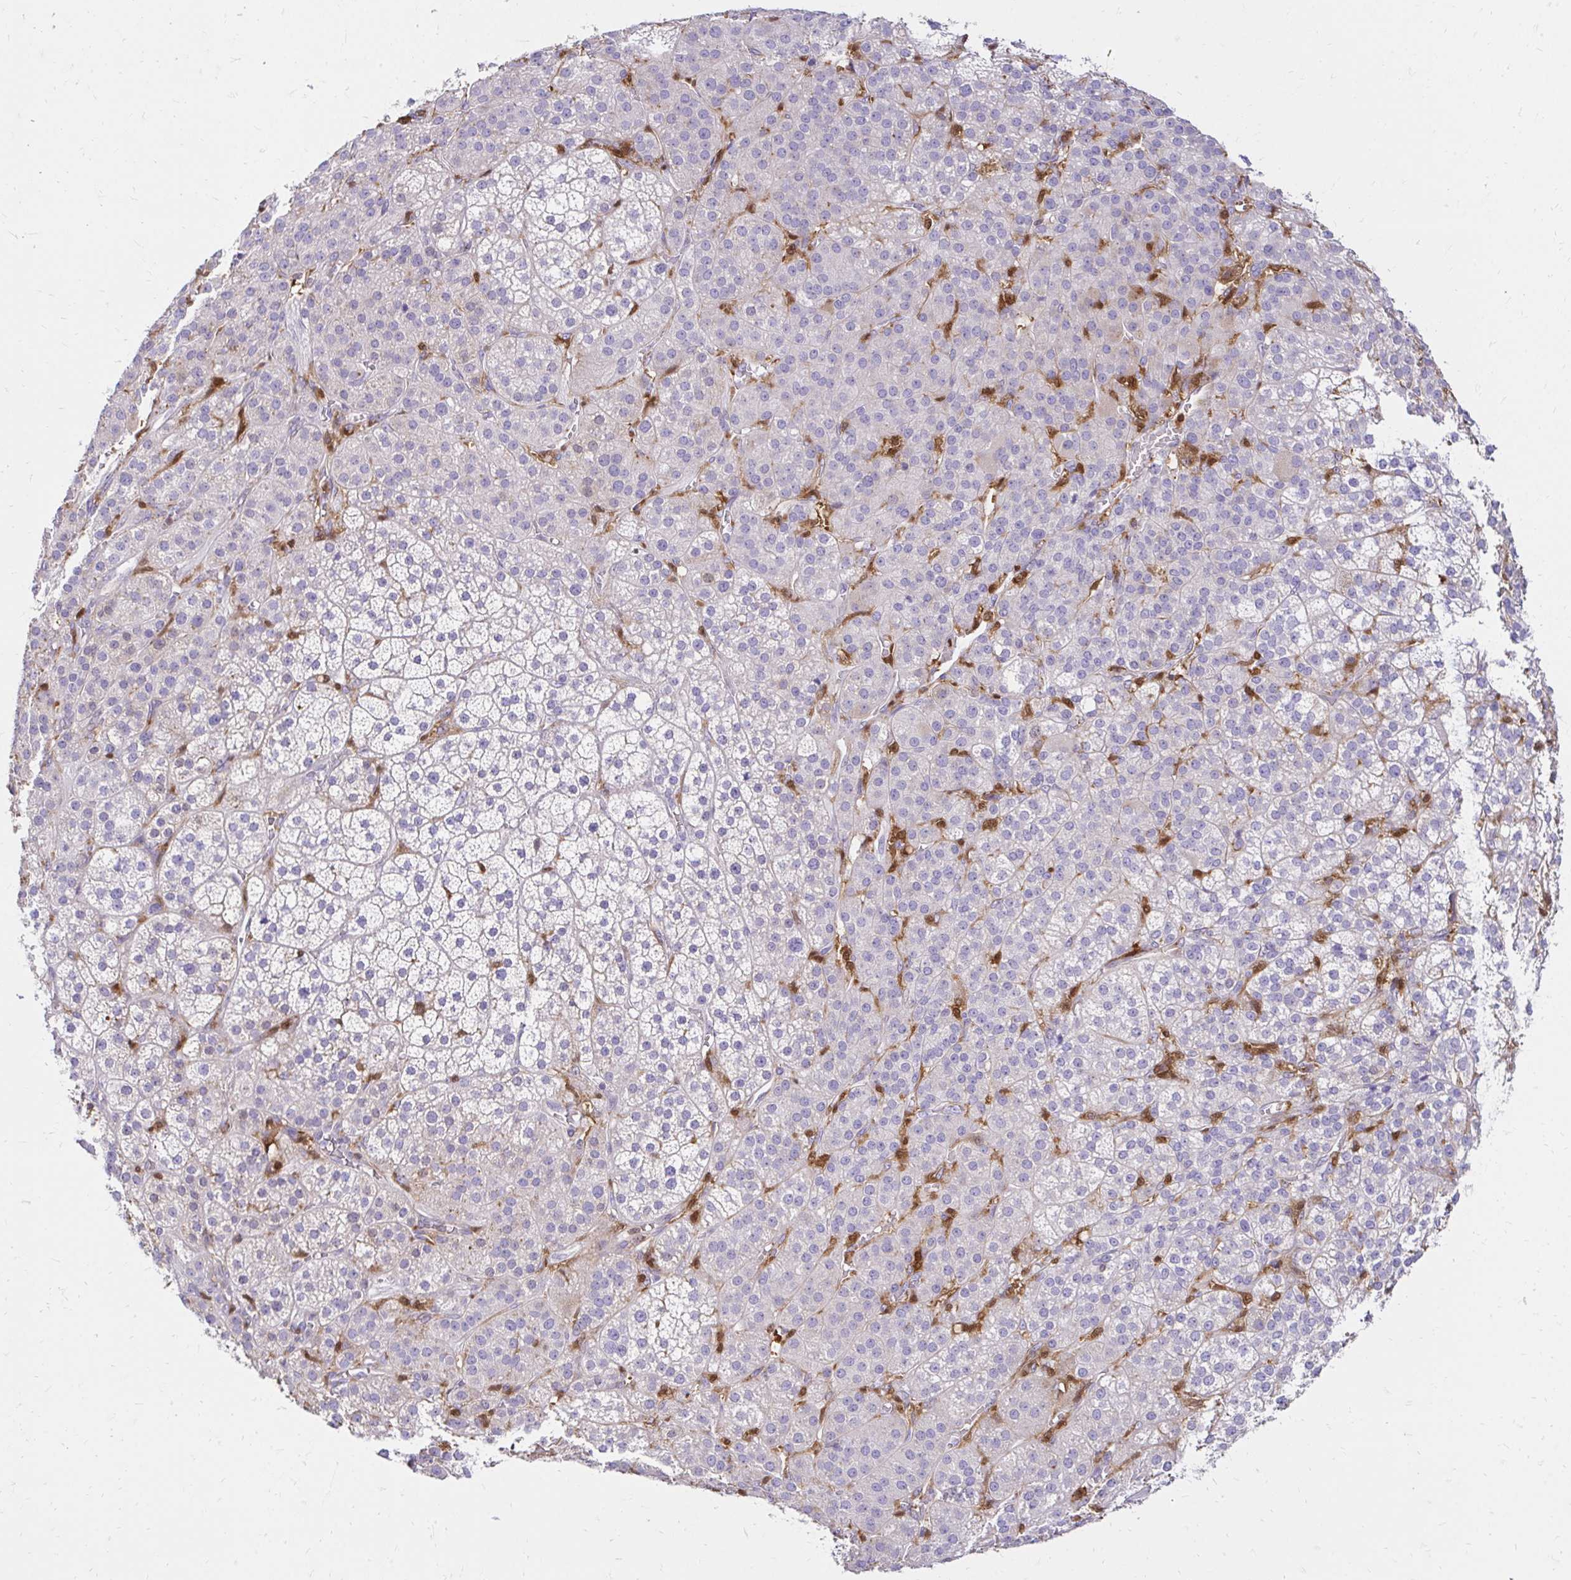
{"staining": {"intensity": "negative", "quantity": "none", "location": "none"}, "tissue": "adrenal gland", "cell_type": "Glandular cells", "image_type": "normal", "snomed": [{"axis": "morphology", "description": "Normal tissue, NOS"}, {"axis": "topography", "description": "Adrenal gland"}], "caption": "Human adrenal gland stained for a protein using immunohistochemistry shows no staining in glandular cells.", "gene": "PYCARD", "patient": {"sex": "female", "age": 60}}